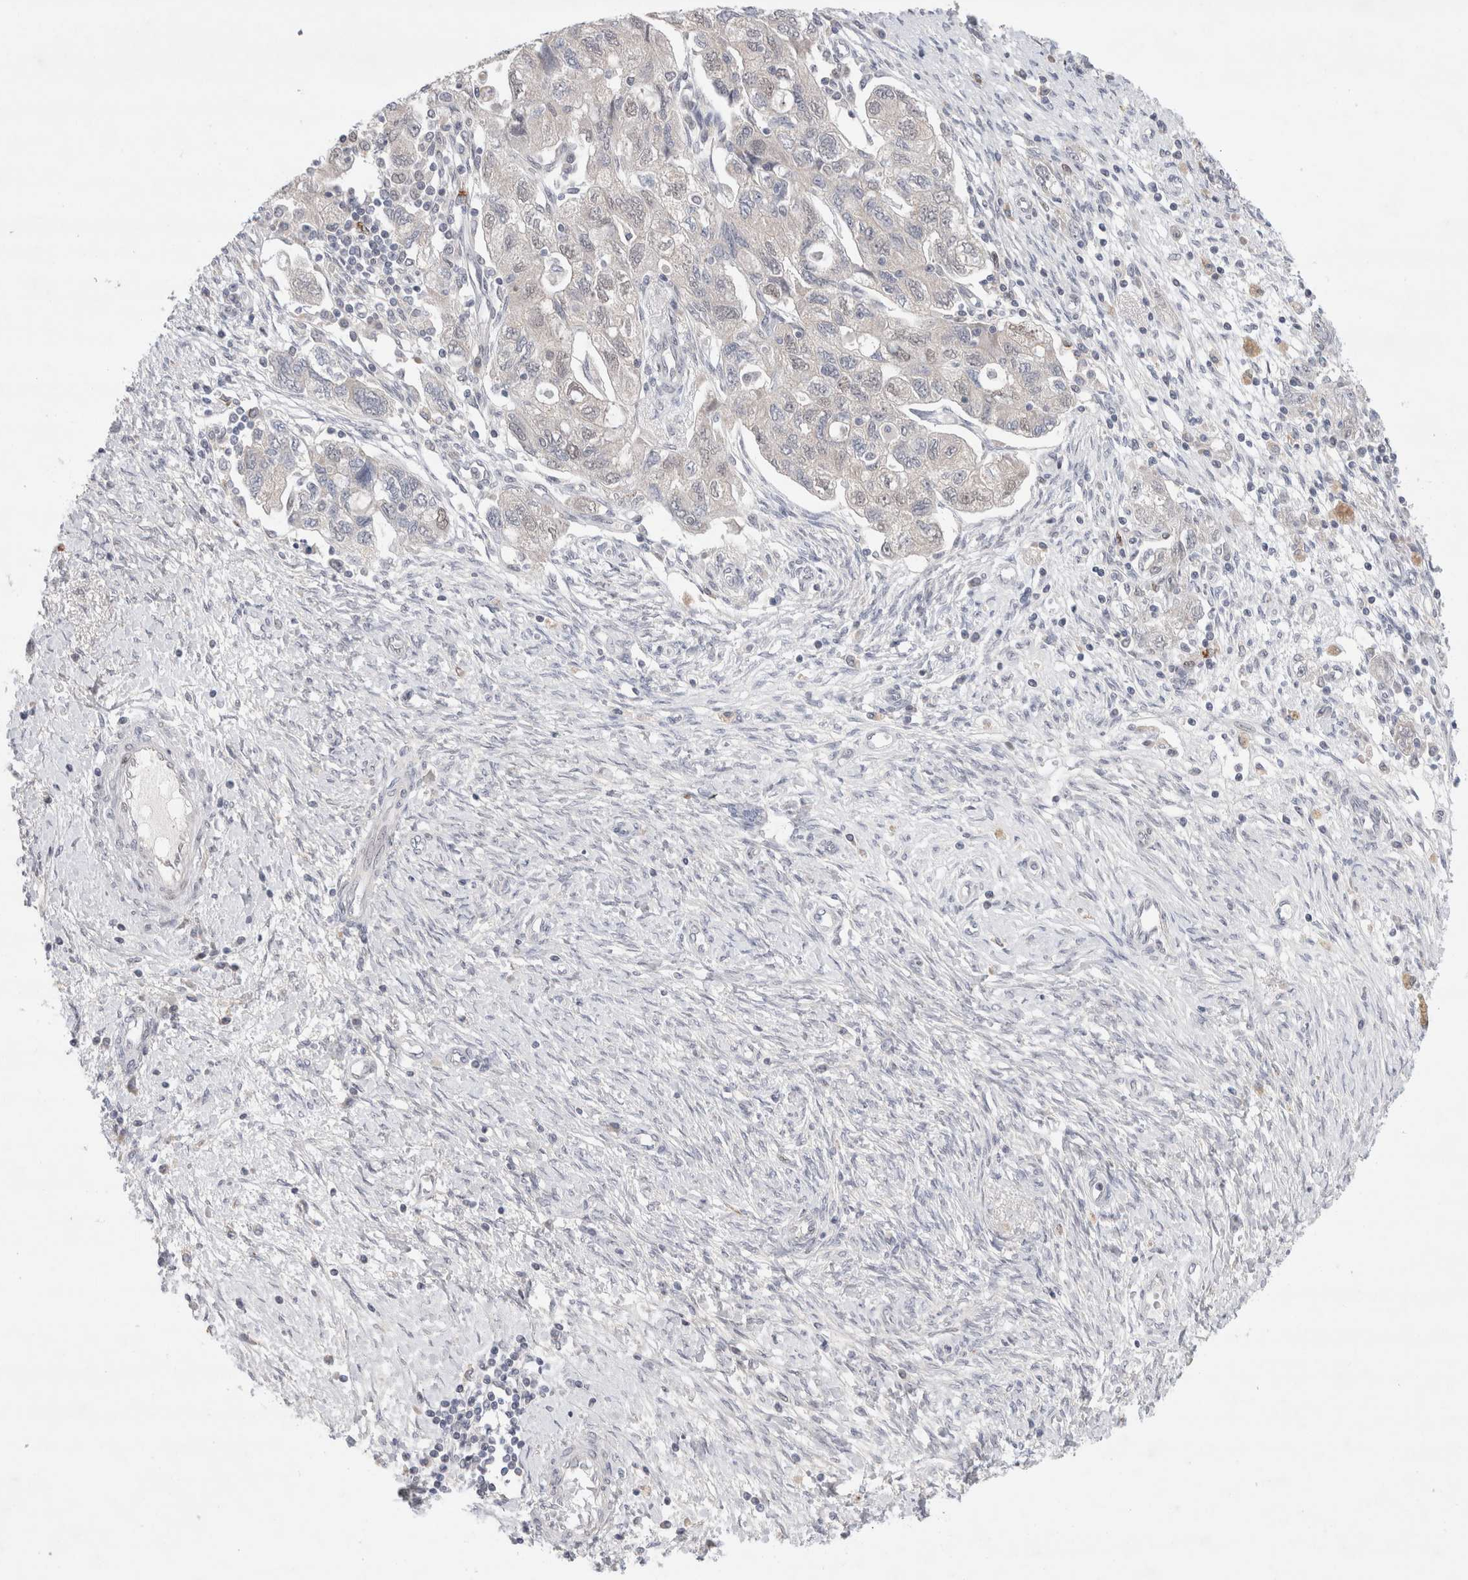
{"staining": {"intensity": "negative", "quantity": "none", "location": "none"}, "tissue": "ovarian cancer", "cell_type": "Tumor cells", "image_type": "cancer", "snomed": [{"axis": "morphology", "description": "Carcinoma, NOS"}, {"axis": "morphology", "description": "Cystadenocarcinoma, serous, NOS"}, {"axis": "topography", "description": "Ovary"}], "caption": "IHC histopathology image of human ovarian cancer (serous cystadenocarcinoma) stained for a protein (brown), which displays no staining in tumor cells.", "gene": "KNL1", "patient": {"sex": "female", "age": 69}}